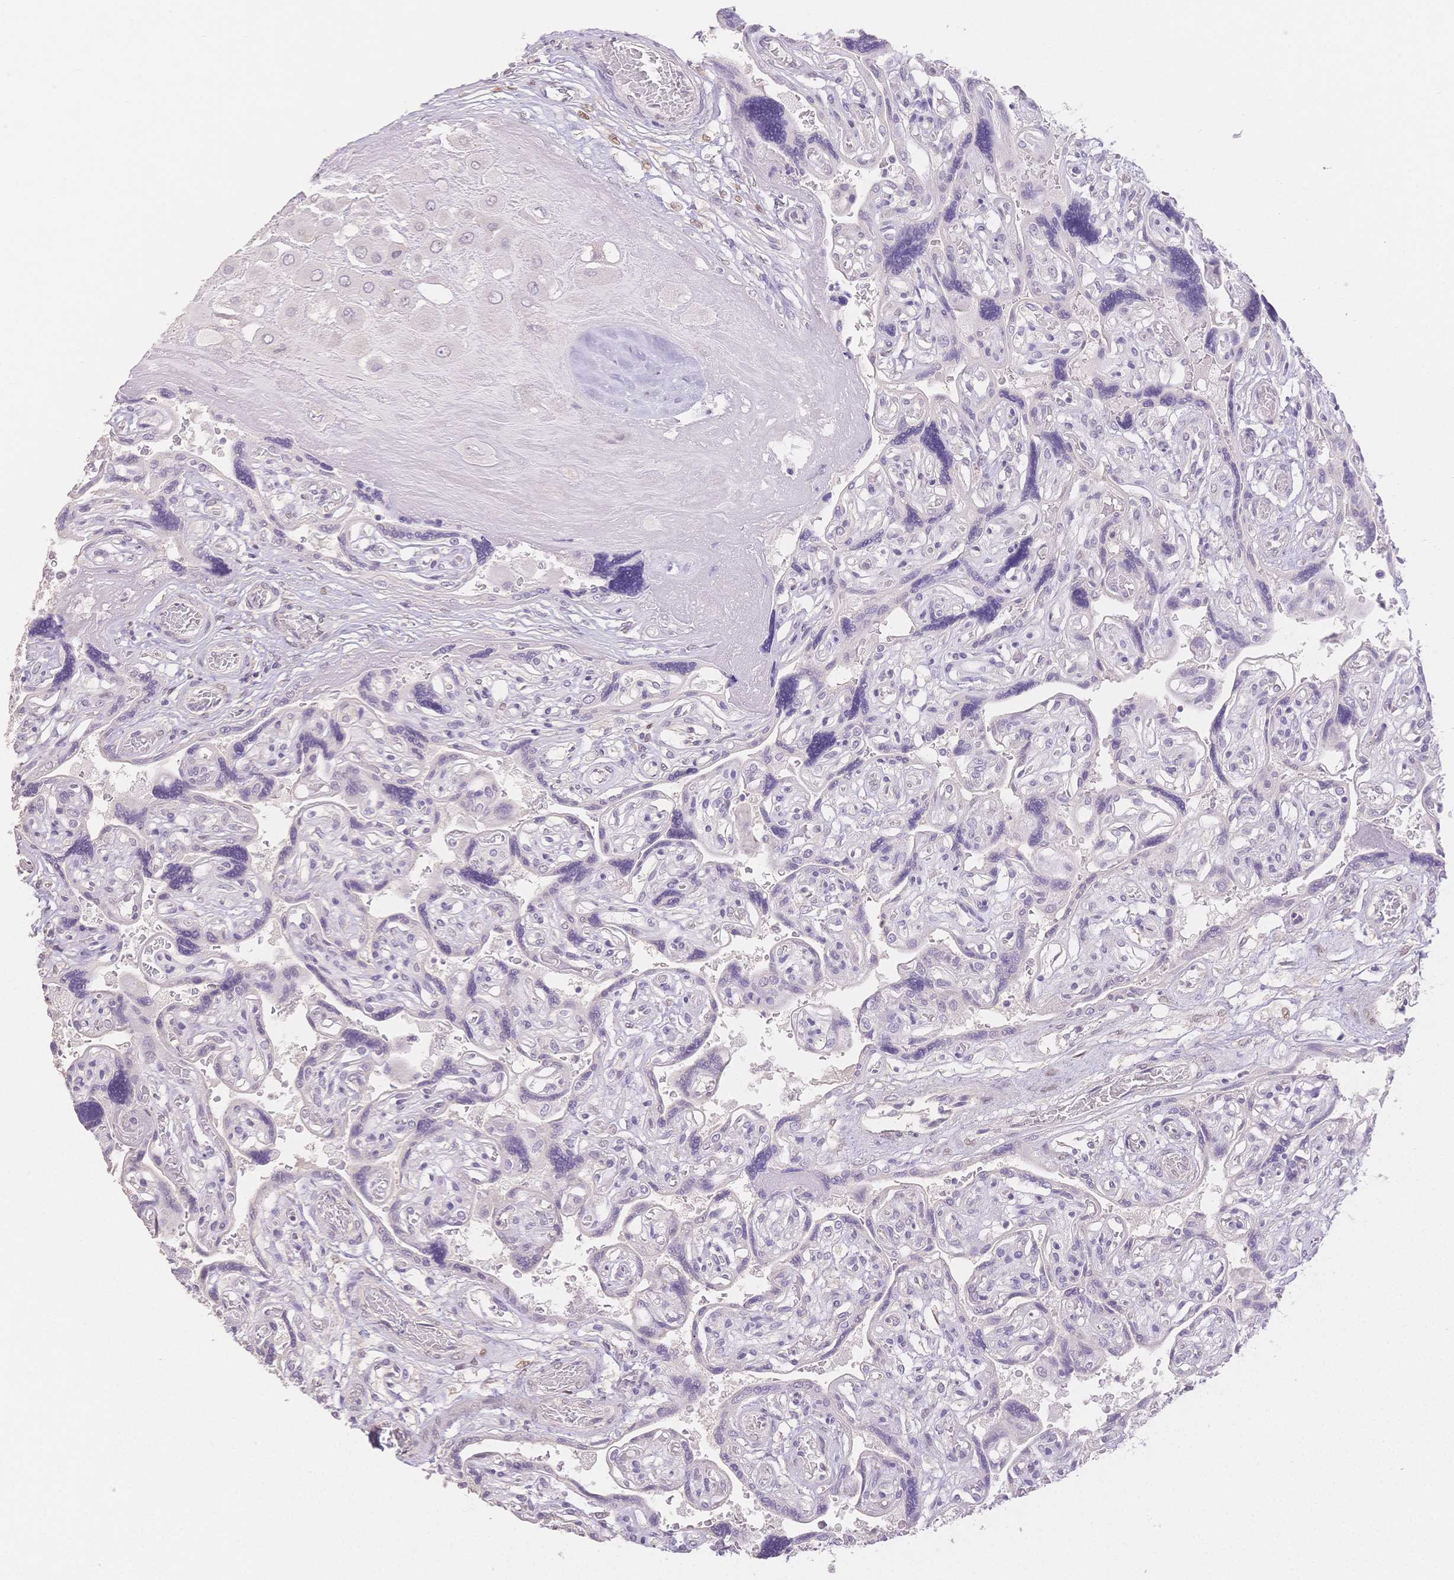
{"staining": {"intensity": "negative", "quantity": "none", "location": "none"}, "tissue": "placenta", "cell_type": "Decidual cells", "image_type": "normal", "snomed": [{"axis": "morphology", "description": "Normal tissue, NOS"}, {"axis": "topography", "description": "Placenta"}], "caption": "A high-resolution micrograph shows immunohistochemistry (IHC) staining of benign placenta, which shows no significant expression in decidual cells. Nuclei are stained in blue.", "gene": "SUV39H2", "patient": {"sex": "female", "age": 32}}